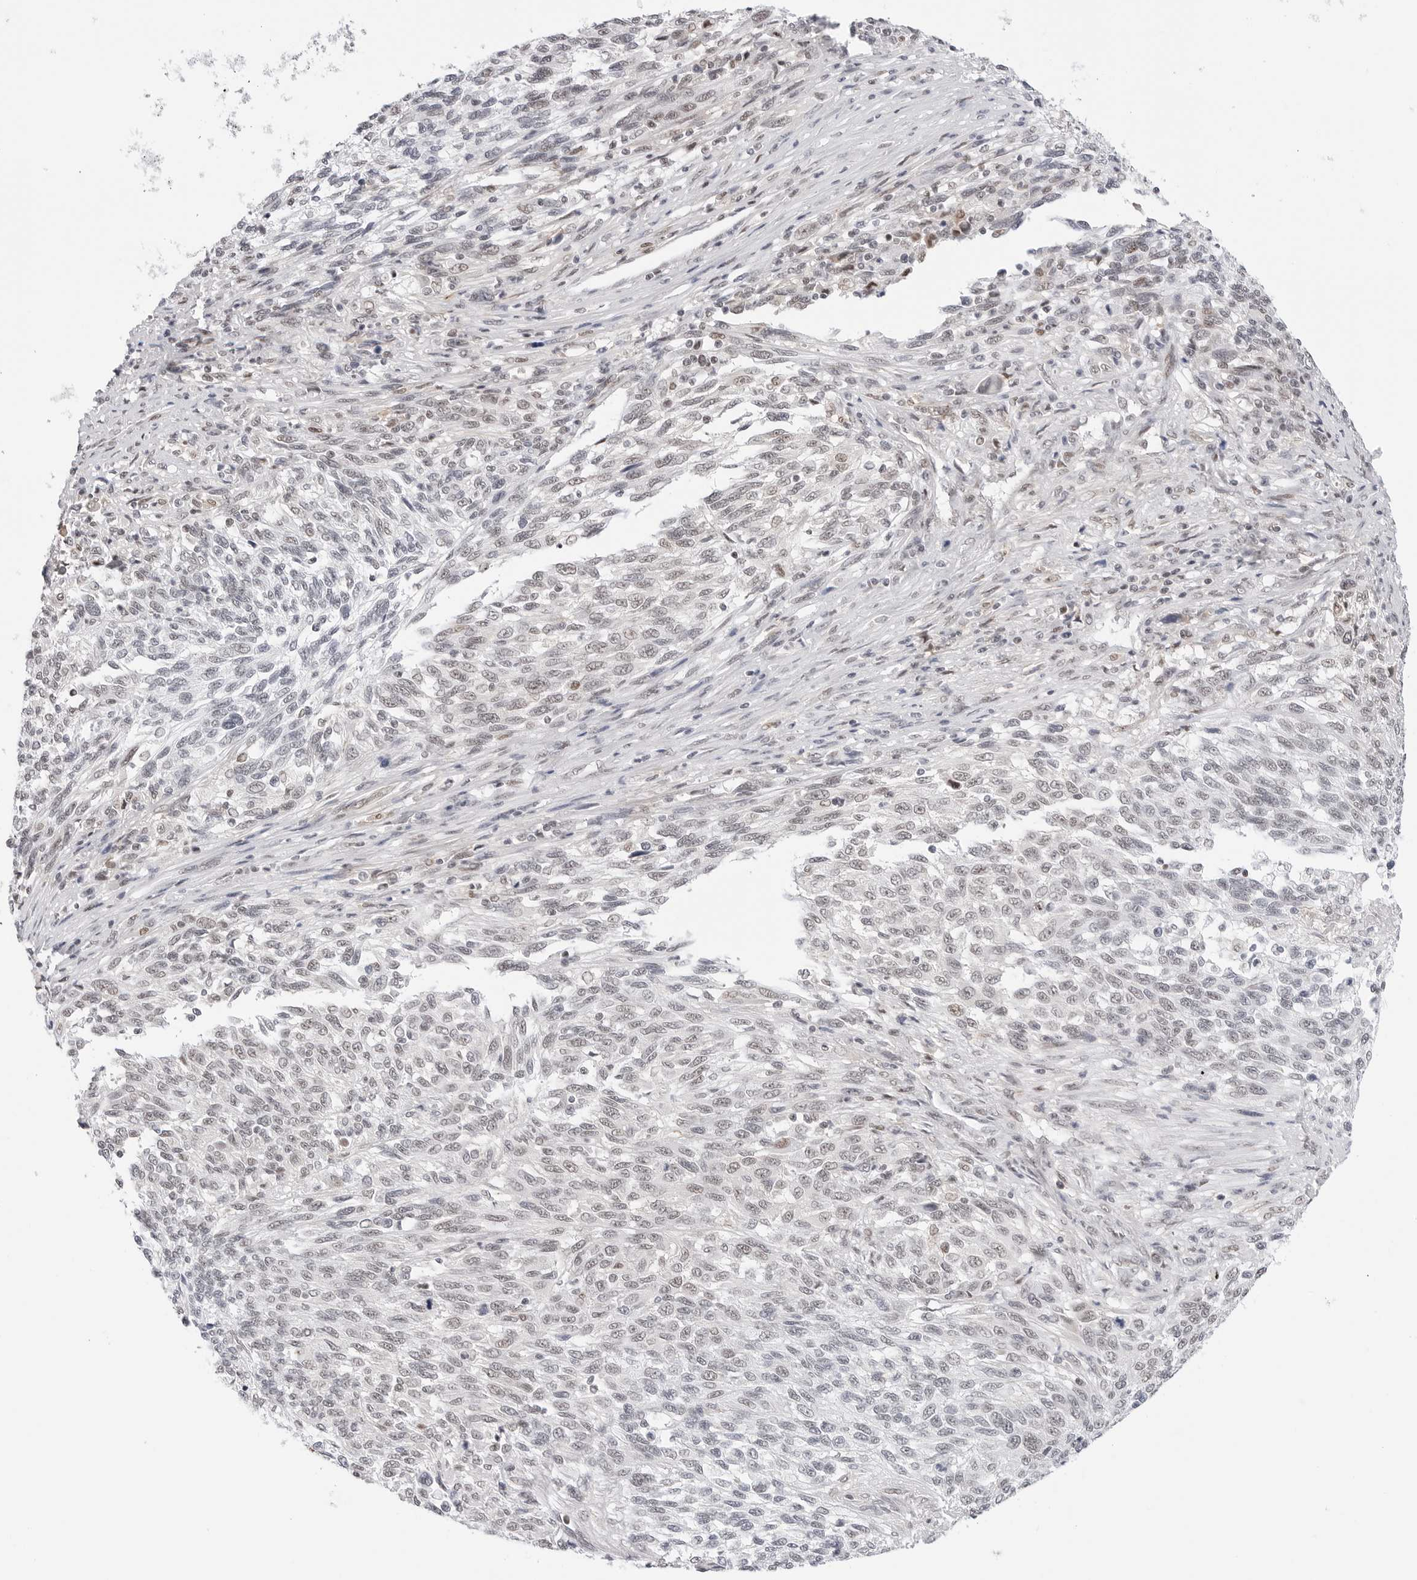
{"staining": {"intensity": "weak", "quantity": "<25%", "location": "nuclear"}, "tissue": "melanoma", "cell_type": "Tumor cells", "image_type": "cancer", "snomed": [{"axis": "morphology", "description": "Malignant melanoma, Metastatic site"}, {"axis": "topography", "description": "Lymph node"}], "caption": "This is a histopathology image of immunohistochemistry staining of malignant melanoma (metastatic site), which shows no expression in tumor cells.", "gene": "C1orf162", "patient": {"sex": "male", "age": 61}}